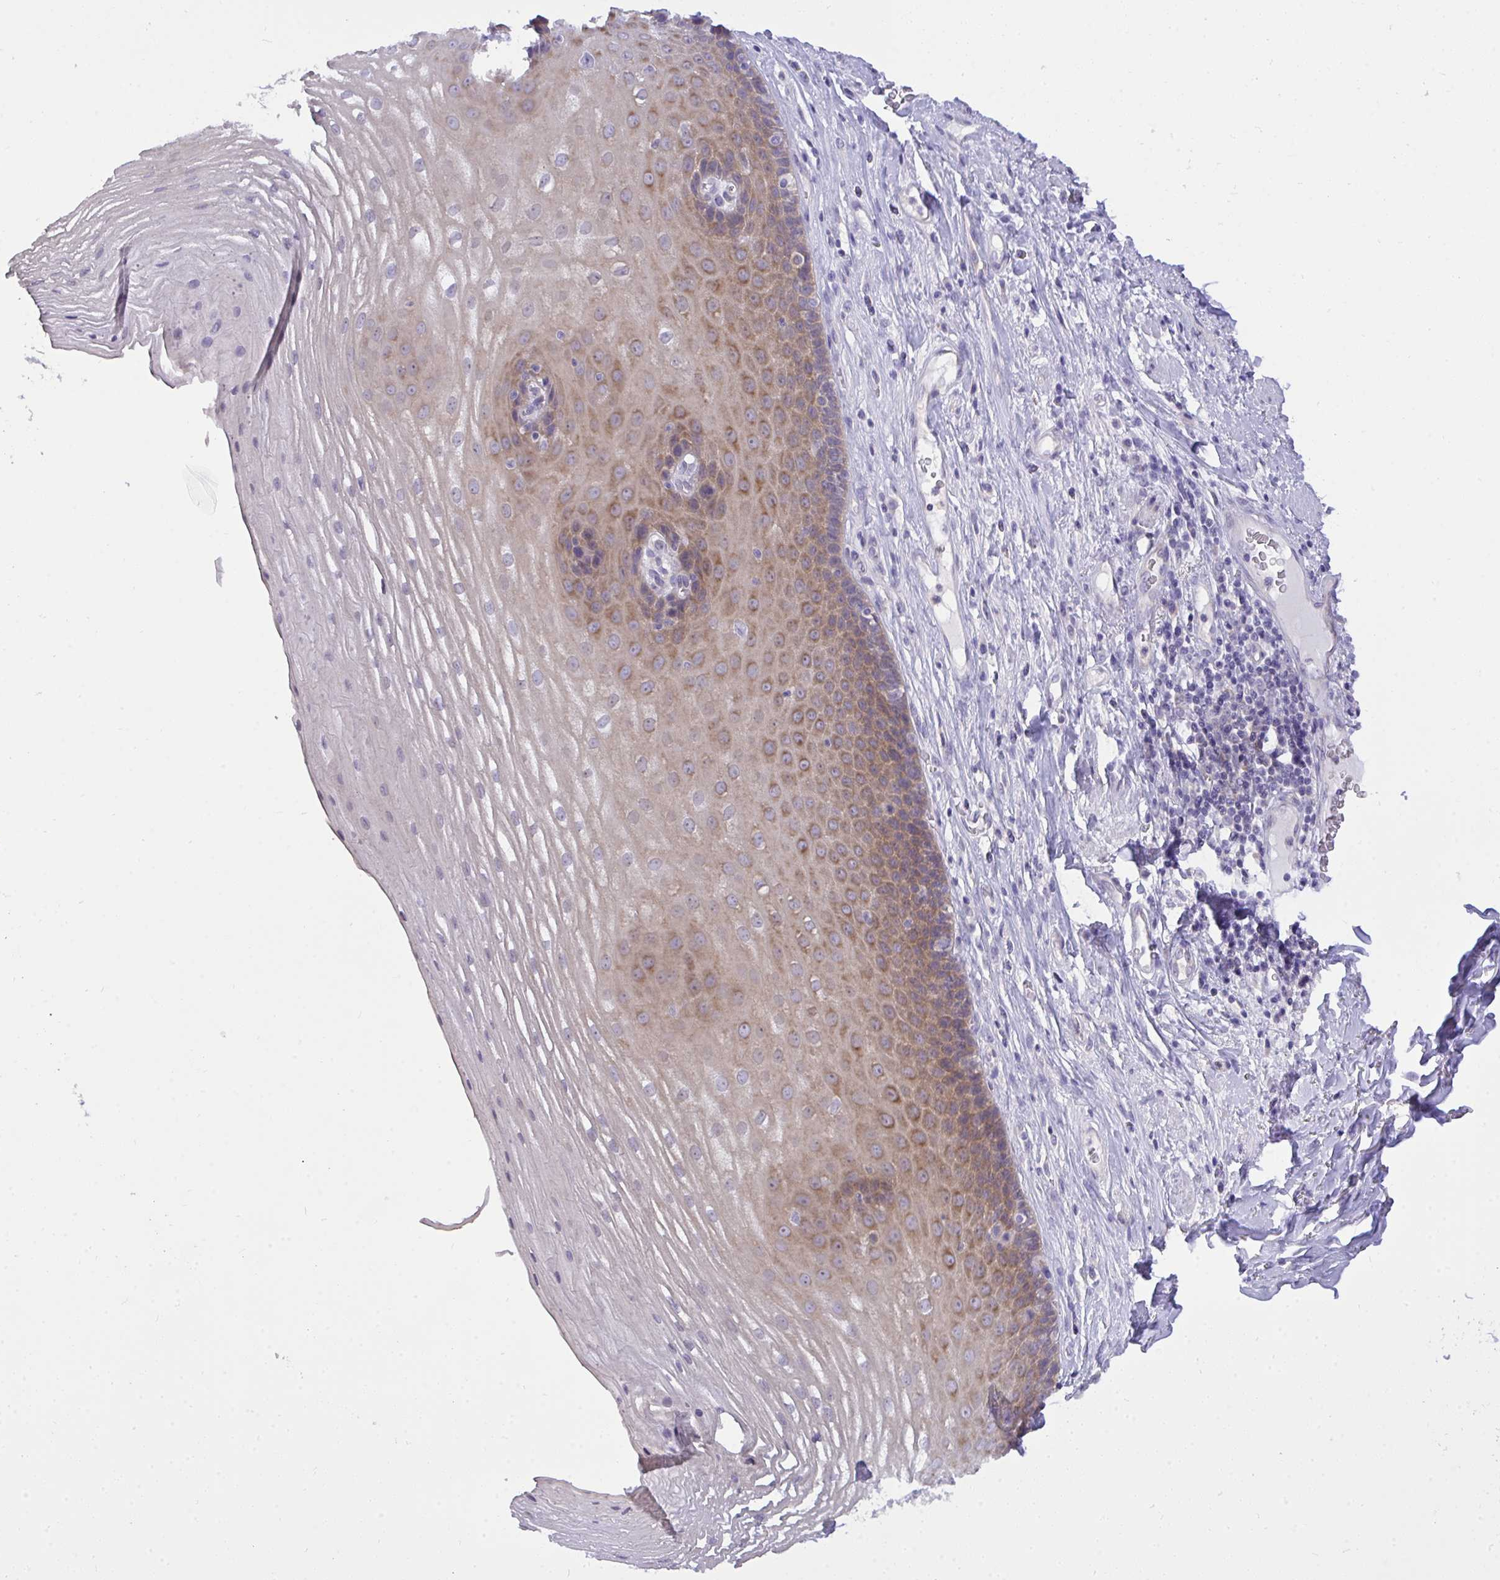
{"staining": {"intensity": "moderate", "quantity": "25%-75%", "location": "cytoplasmic/membranous"}, "tissue": "esophagus", "cell_type": "Squamous epithelial cells", "image_type": "normal", "snomed": [{"axis": "morphology", "description": "Normal tissue, NOS"}, {"axis": "topography", "description": "Esophagus"}], "caption": "About 25%-75% of squamous epithelial cells in unremarkable human esophagus display moderate cytoplasmic/membranous protein expression as visualized by brown immunohistochemical staining.", "gene": "VGLL3", "patient": {"sex": "male", "age": 62}}